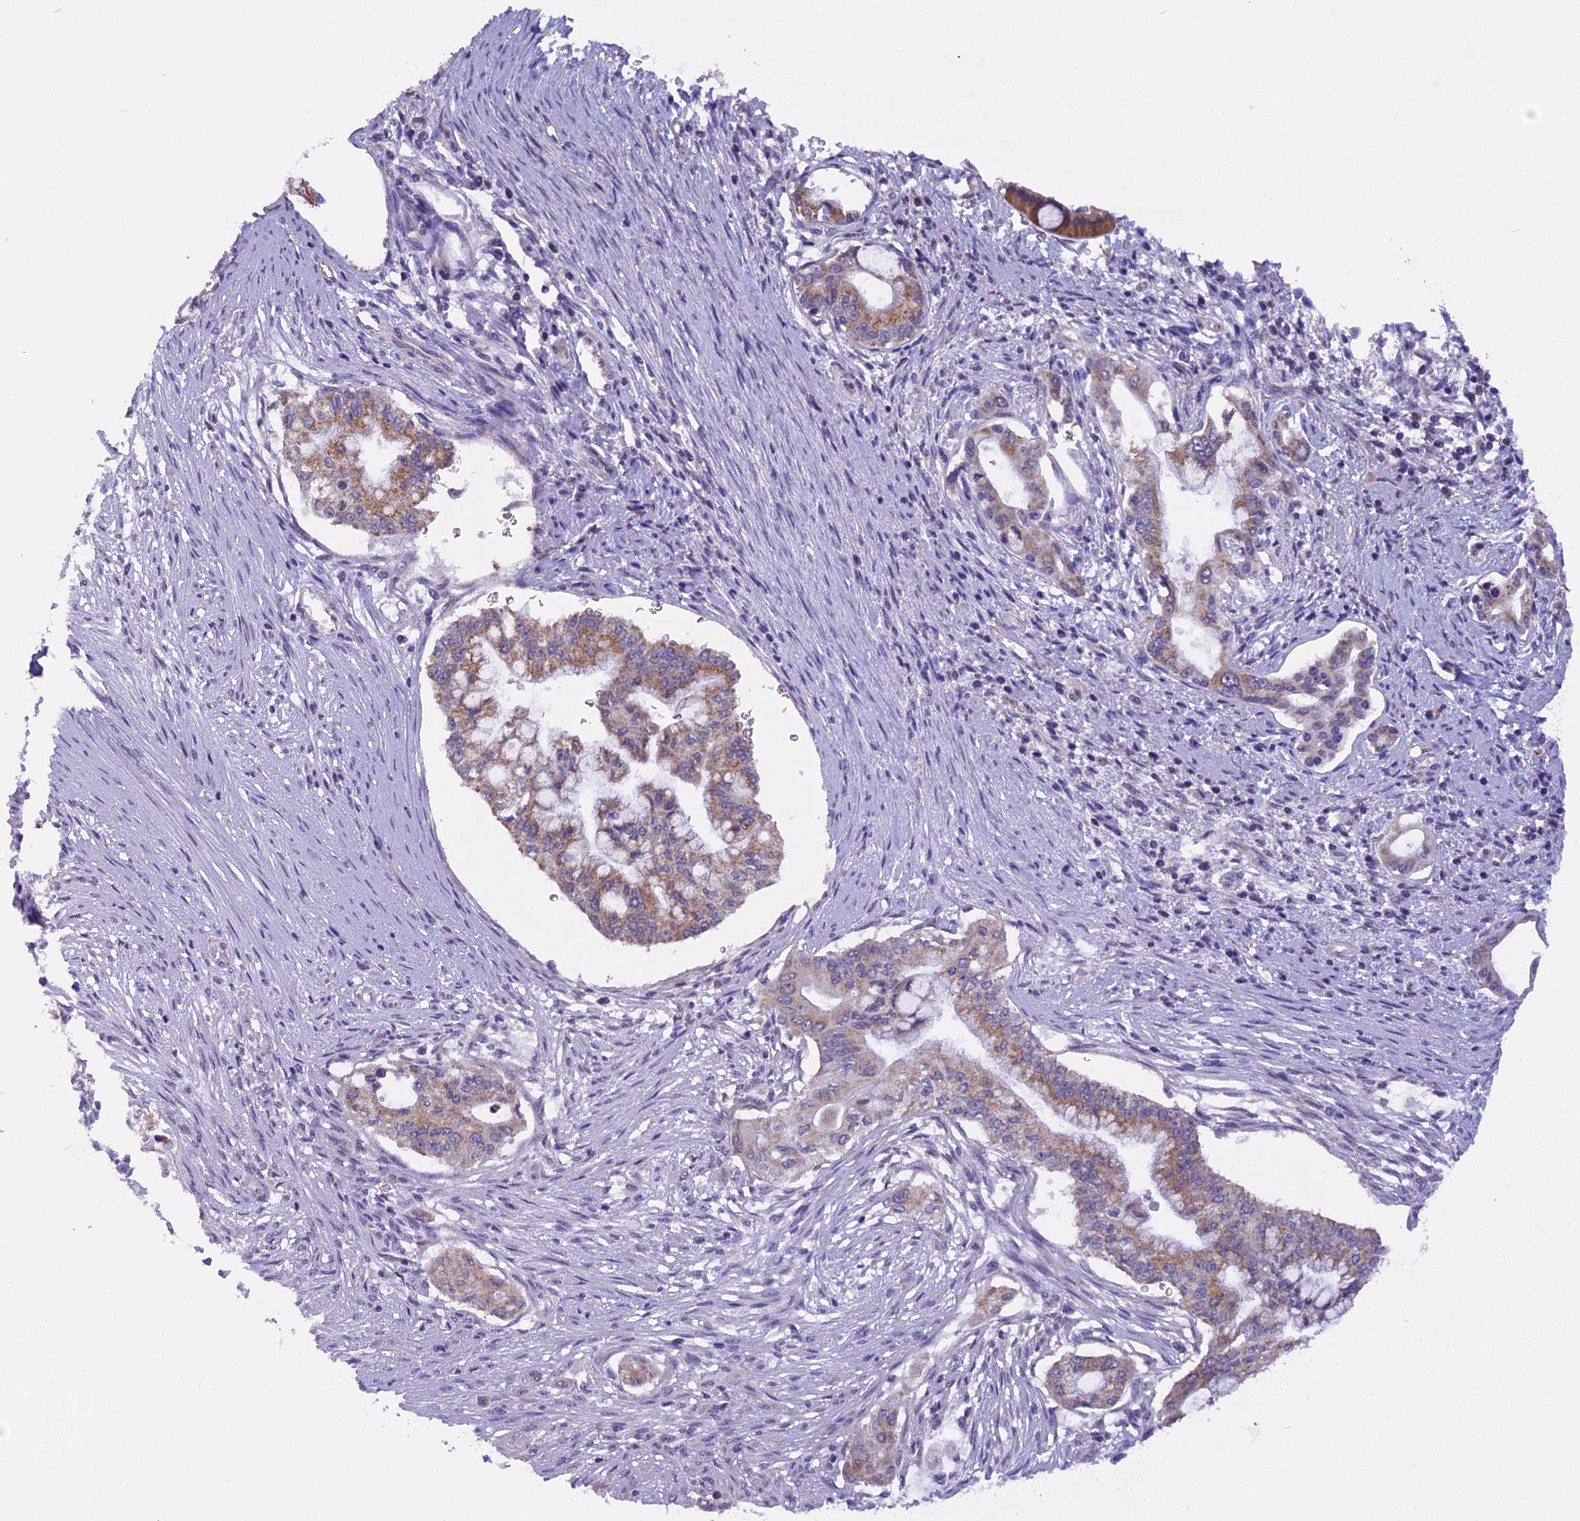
{"staining": {"intensity": "moderate", "quantity": ">75%", "location": "cytoplasmic/membranous"}, "tissue": "pancreatic cancer", "cell_type": "Tumor cells", "image_type": "cancer", "snomed": [{"axis": "morphology", "description": "Adenocarcinoma, NOS"}, {"axis": "topography", "description": "Pancreas"}], "caption": "This image demonstrates immunohistochemistry (IHC) staining of human adenocarcinoma (pancreatic), with medium moderate cytoplasmic/membranous expression in approximately >75% of tumor cells.", "gene": "ZNF317", "patient": {"sex": "male", "age": 46}}